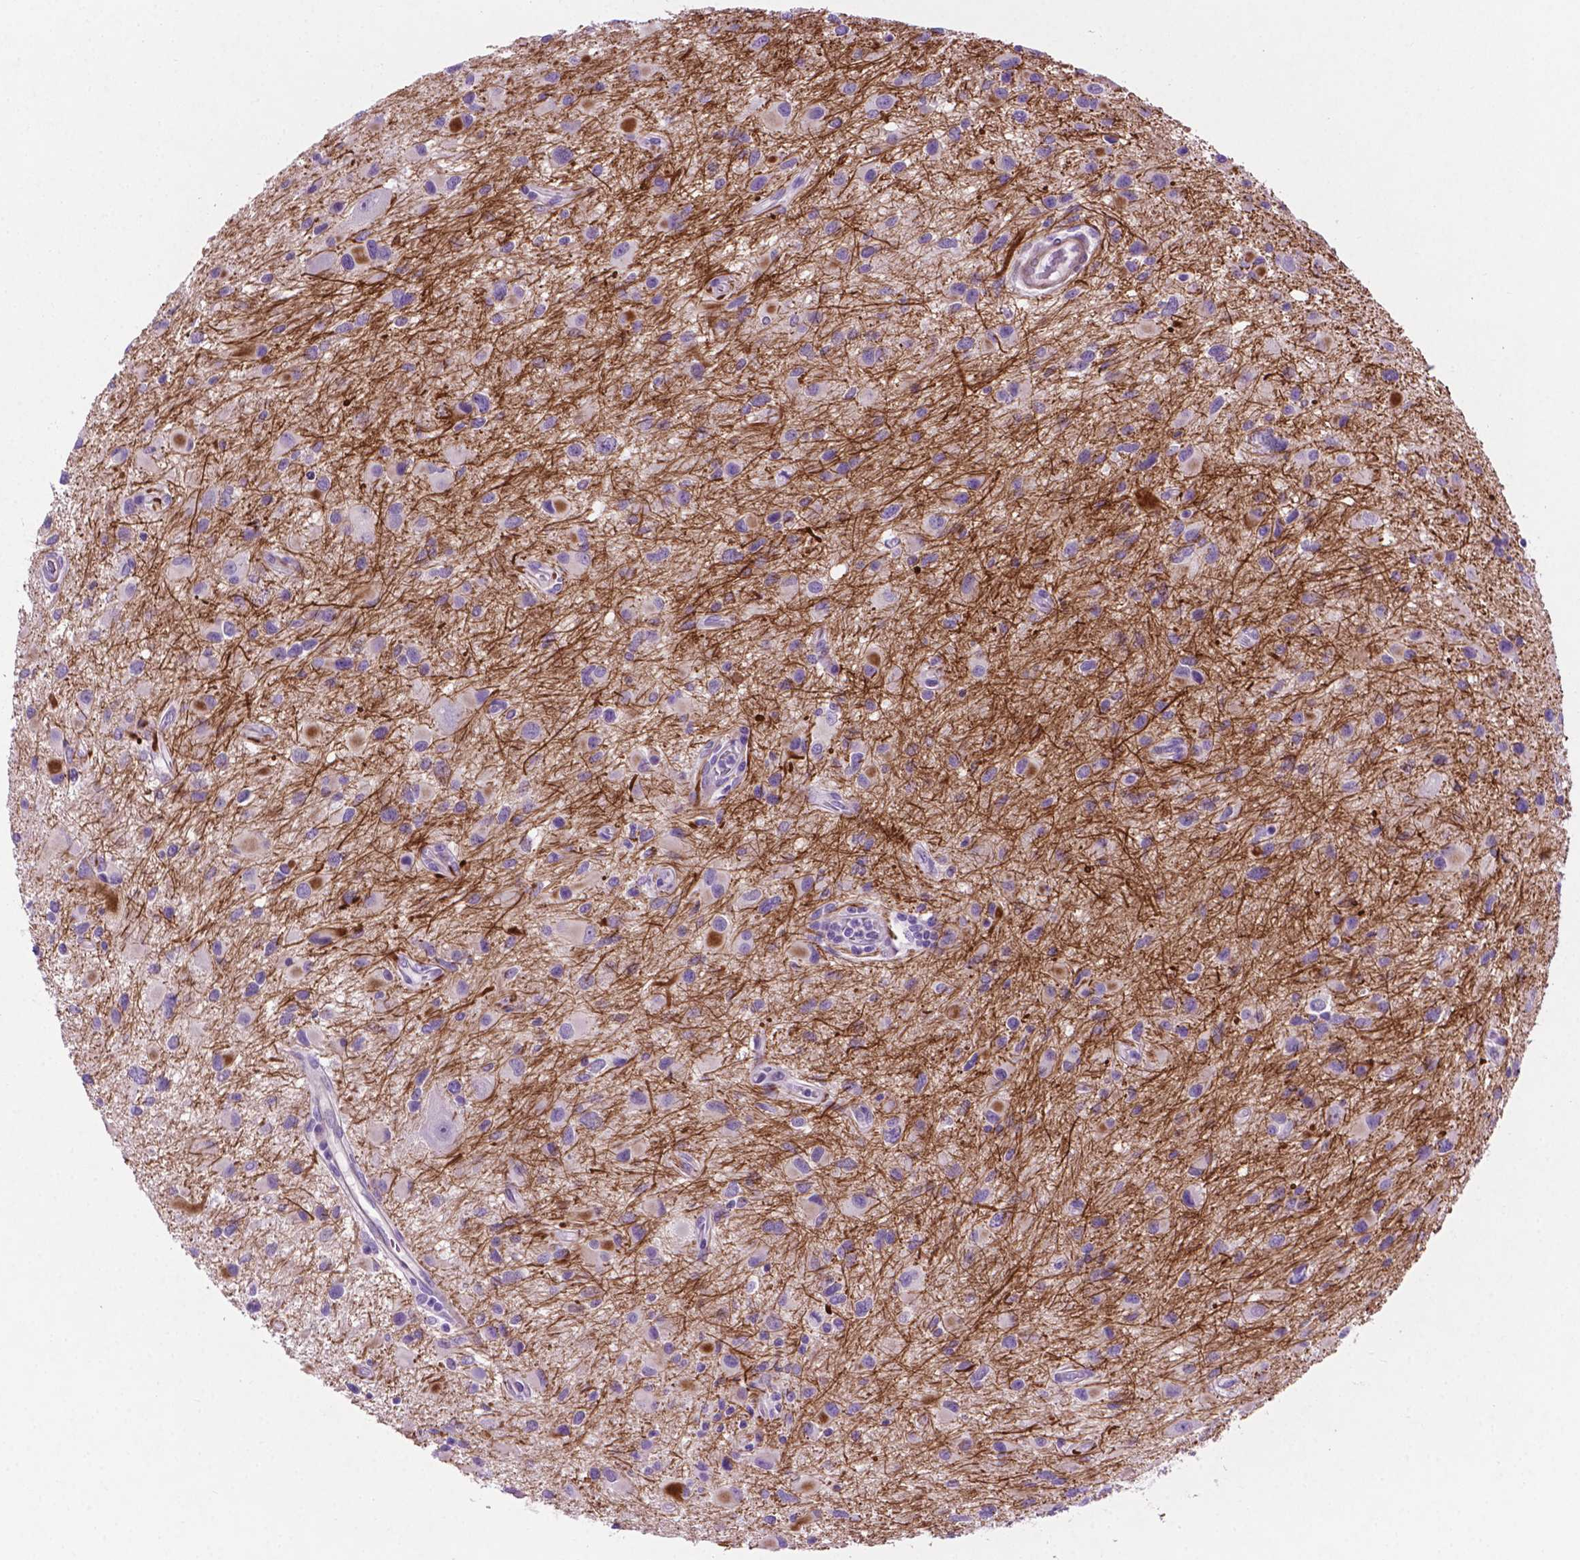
{"staining": {"intensity": "negative", "quantity": "none", "location": "none"}, "tissue": "glioma", "cell_type": "Tumor cells", "image_type": "cancer", "snomed": [{"axis": "morphology", "description": "Glioma, malignant, Low grade"}, {"axis": "topography", "description": "Brain"}], "caption": "There is no significant staining in tumor cells of glioma.", "gene": "ASPG", "patient": {"sex": "female", "age": 32}}